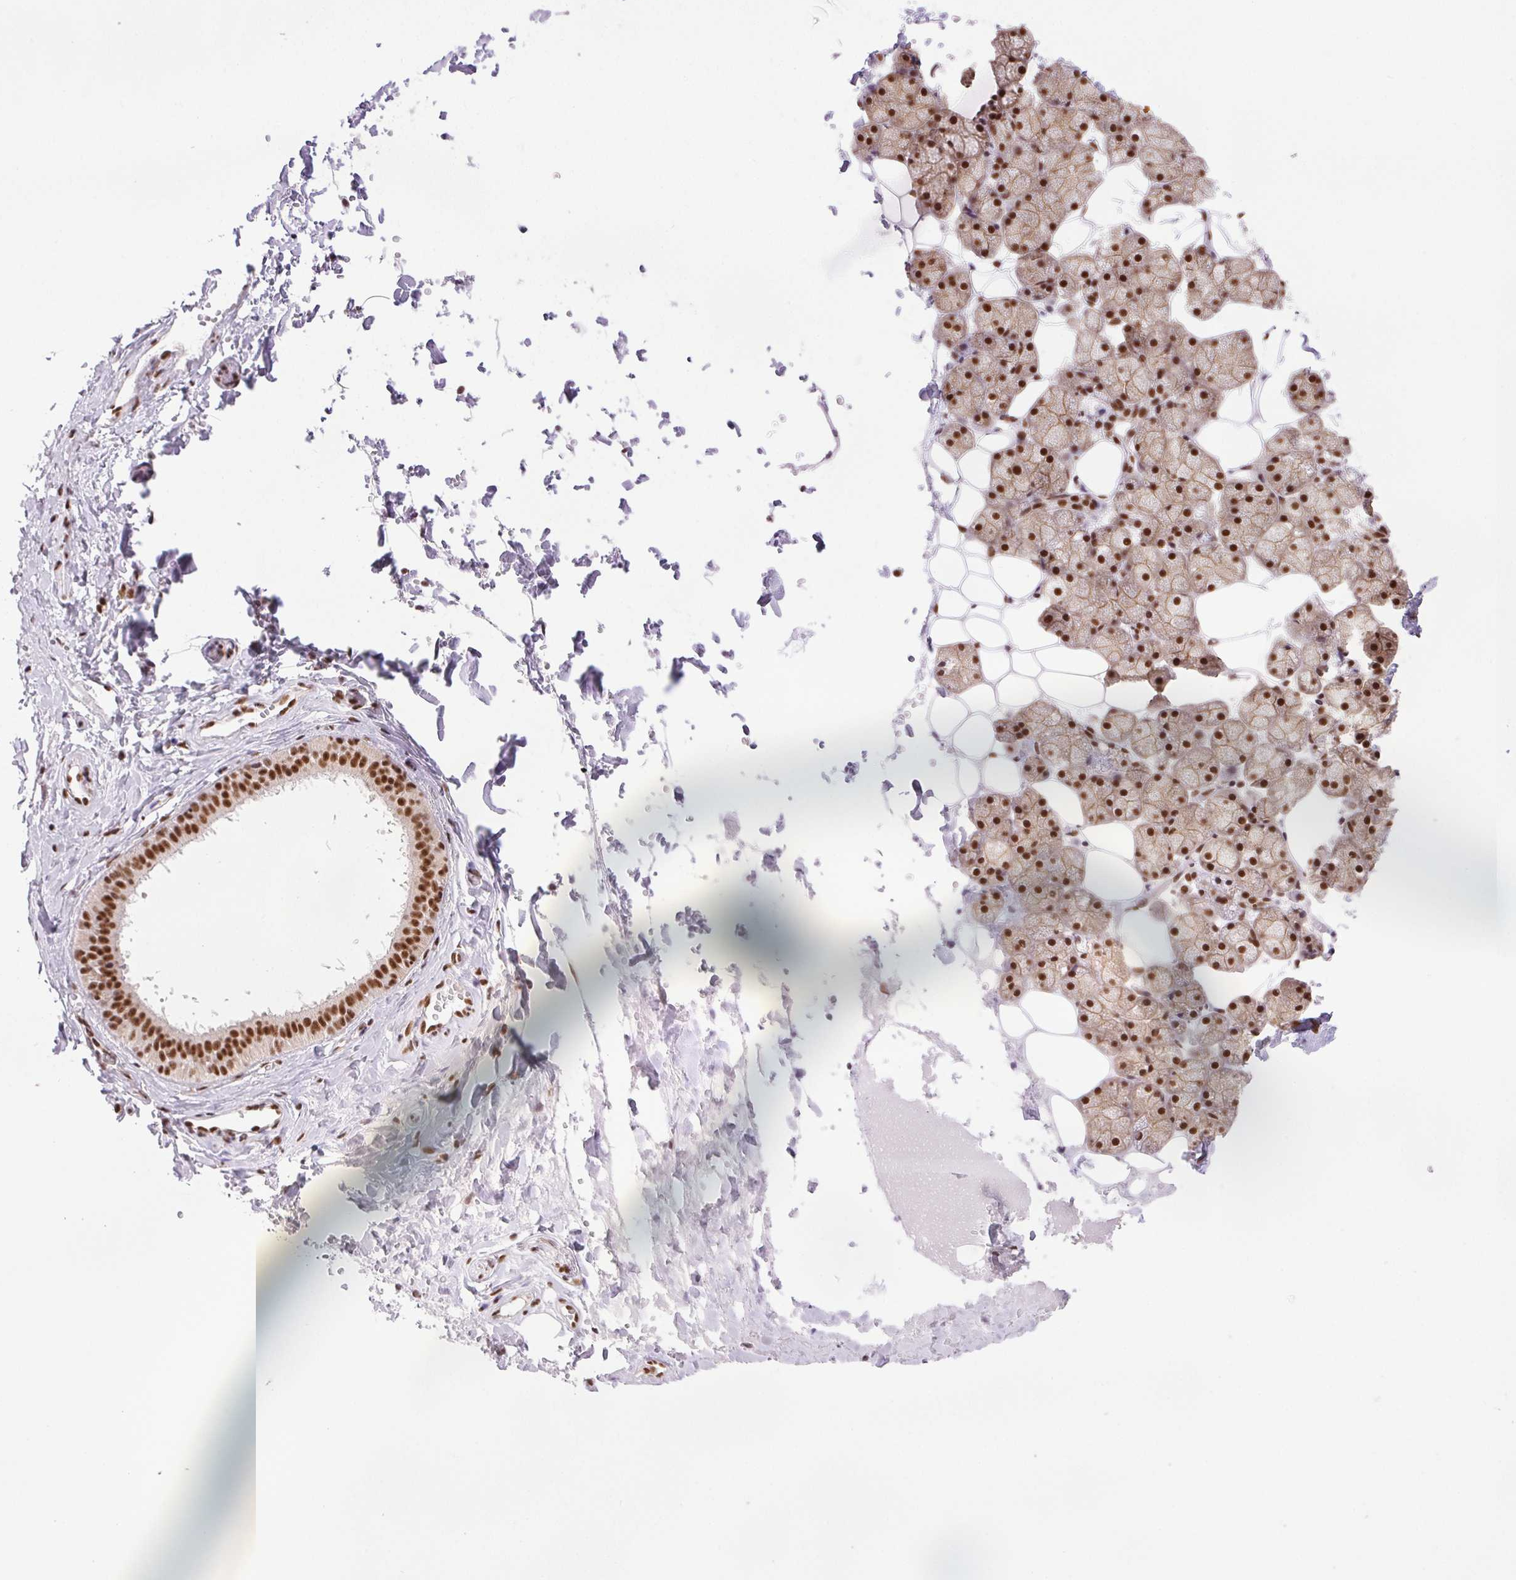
{"staining": {"intensity": "strong", "quantity": ">75%", "location": "nuclear"}, "tissue": "salivary gland", "cell_type": "Glandular cells", "image_type": "normal", "snomed": [{"axis": "morphology", "description": "Normal tissue, NOS"}, {"axis": "topography", "description": "Salivary gland"}], "caption": "A histopathology image showing strong nuclear staining in approximately >75% of glandular cells in benign salivary gland, as visualized by brown immunohistochemical staining.", "gene": "IK", "patient": {"sex": "male", "age": 38}}